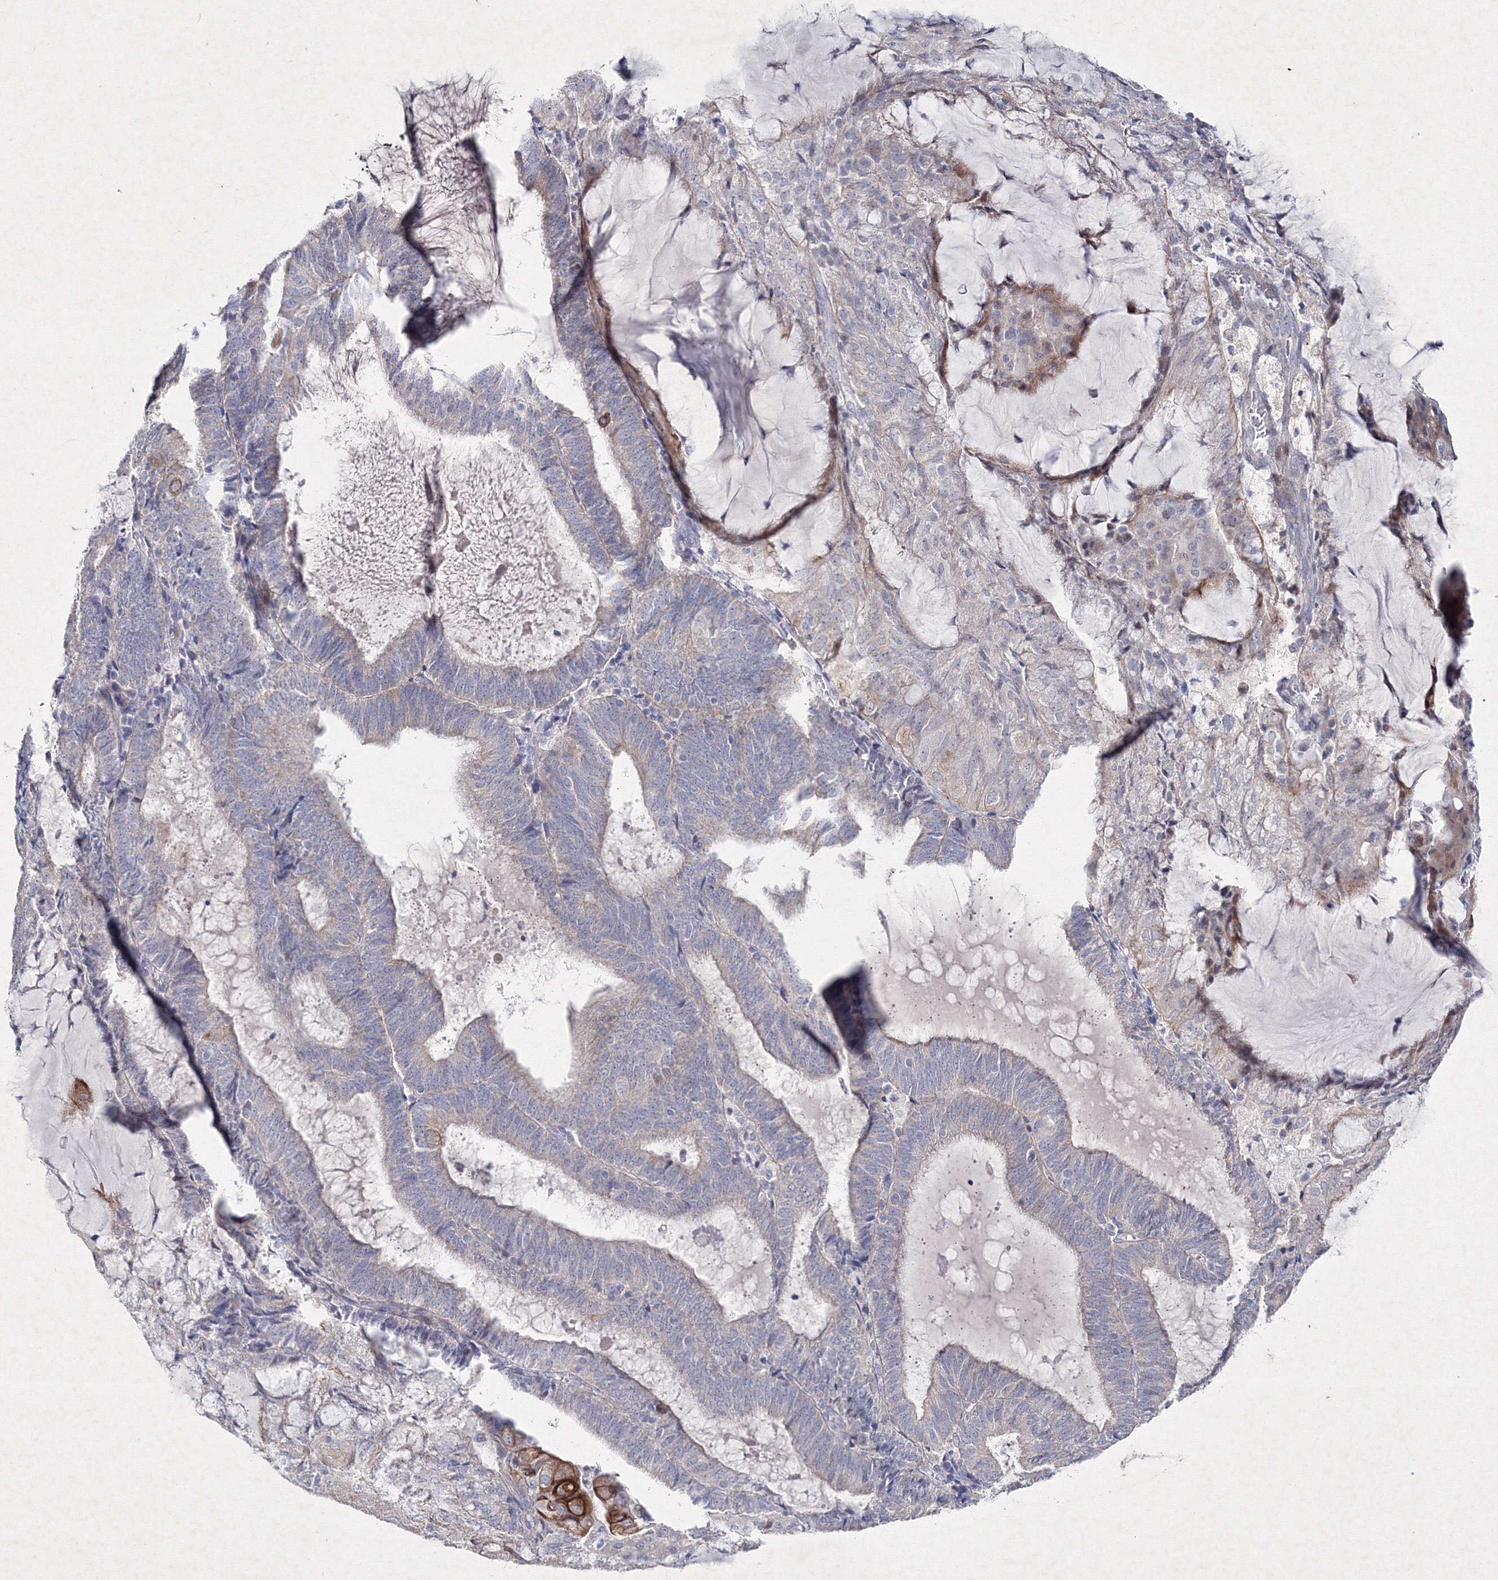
{"staining": {"intensity": "moderate", "quantity": "<25%", "location": "cytoplasmic/membranous"}, "tissue": "endometrial cancer", "cell_type": "Tumor cells", "image_type": "cancer", "snomed": [{"axis": "morphology", "description": "Adenocarcinoma, NOS"}, {"axis": "topography", "description": "Endometrium"}], "caption": "An image of endometrial cancer (adenocarcinoma) stained for a protein demonstrates moderate cytoplasmic/membranous brown staining in tumor cells. (IHC, brightfield microscopy, high magnification).", "gene": "SMIM29", "patient": {"sex": "female", "age": 81}}